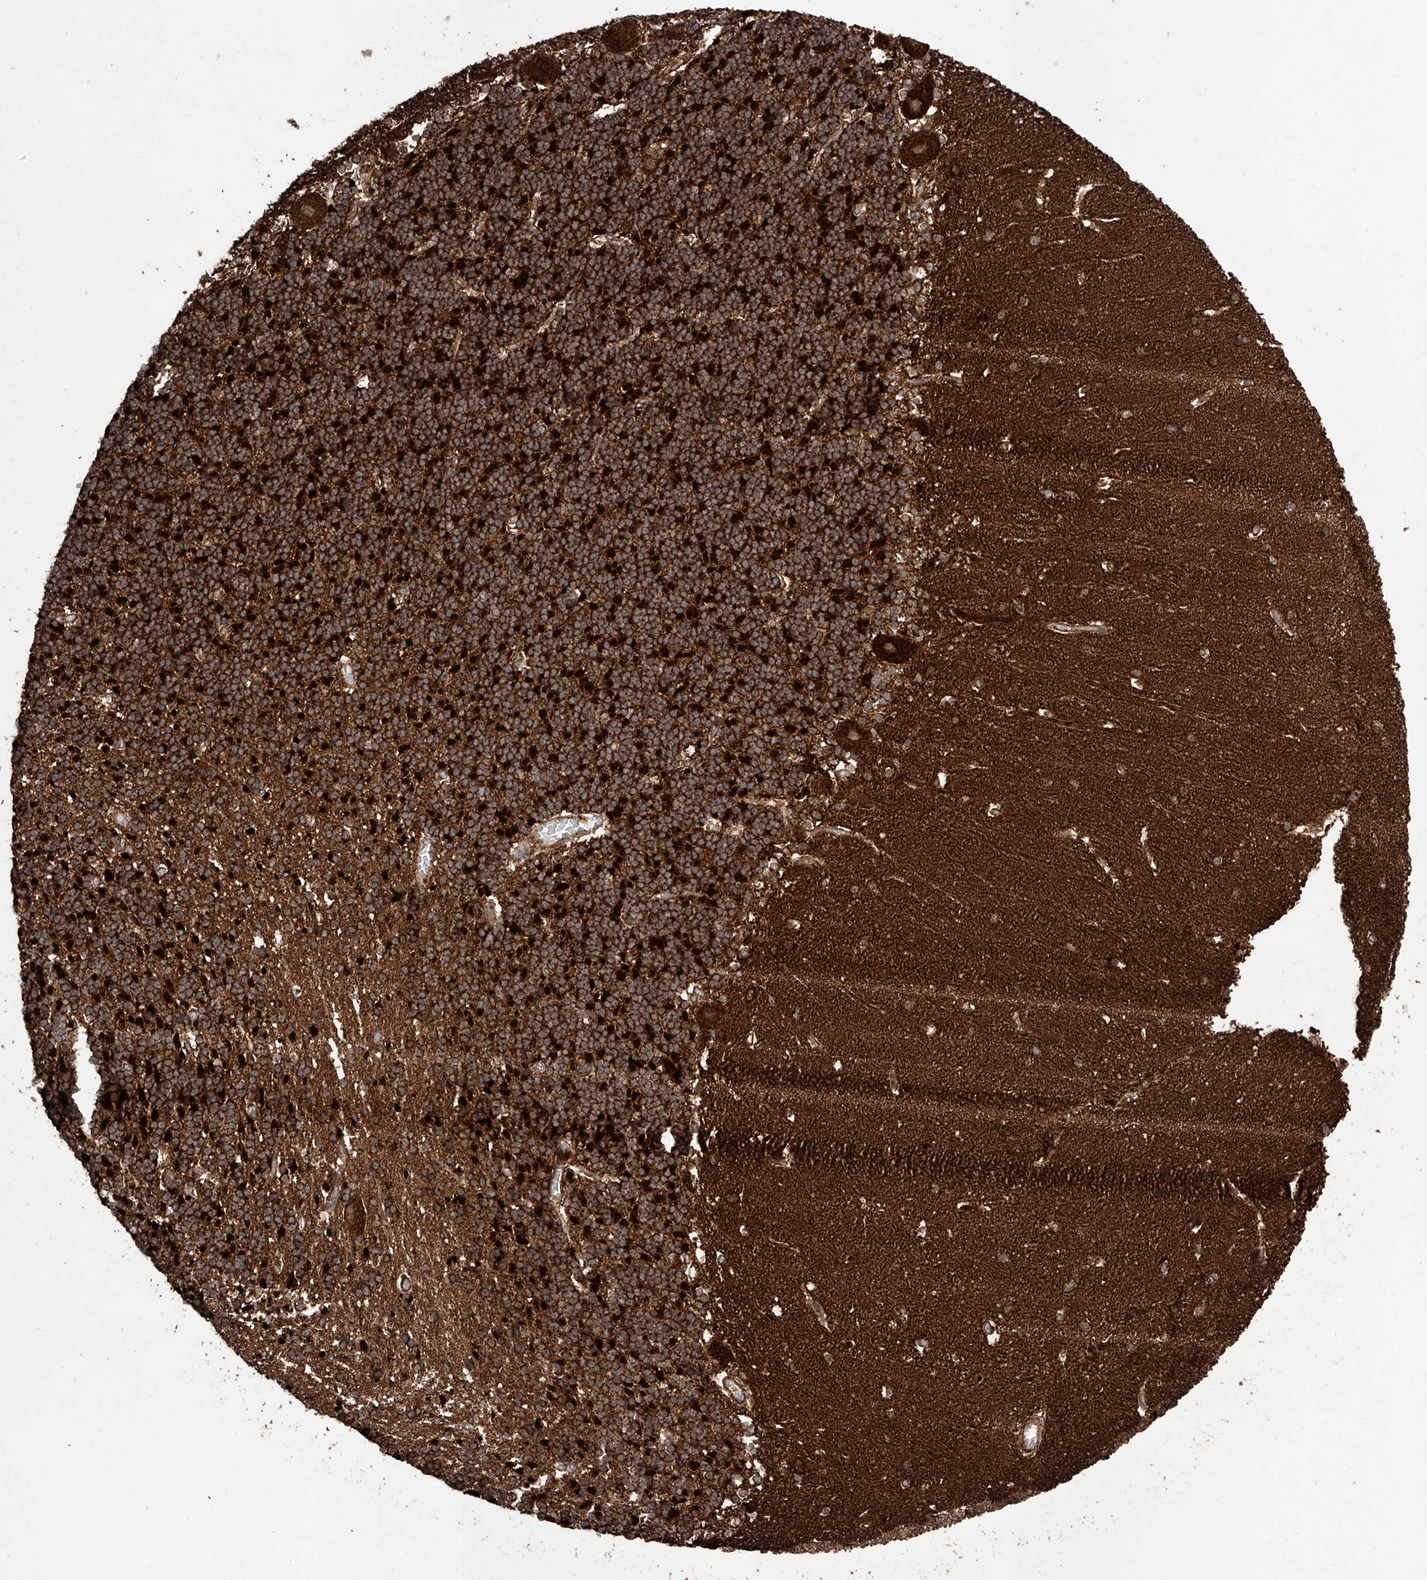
{"staining": {"intensity": "strong", "quantity": "25%-75%", "location": "cytoplasmic/membranous"}, "tissue": "cerebellum", "cell_type": "Cells in granular layer", "image_type": "normal", "snomed": [{"axis": "morphology", "description": "Normal tissue, NOS"}, {"axis": "topography", "description": "Cerebellum"}], "caption": "IHC (DAB (3,3'-diaminobenzidine)) staining of unremarkable cerebellum exhibits strong cytoplasmic/membranous protein positivity in about 25%-75% of cells in granular layer.", "gene": "PISD", "patient": {"sex": "male", "age": 37}}